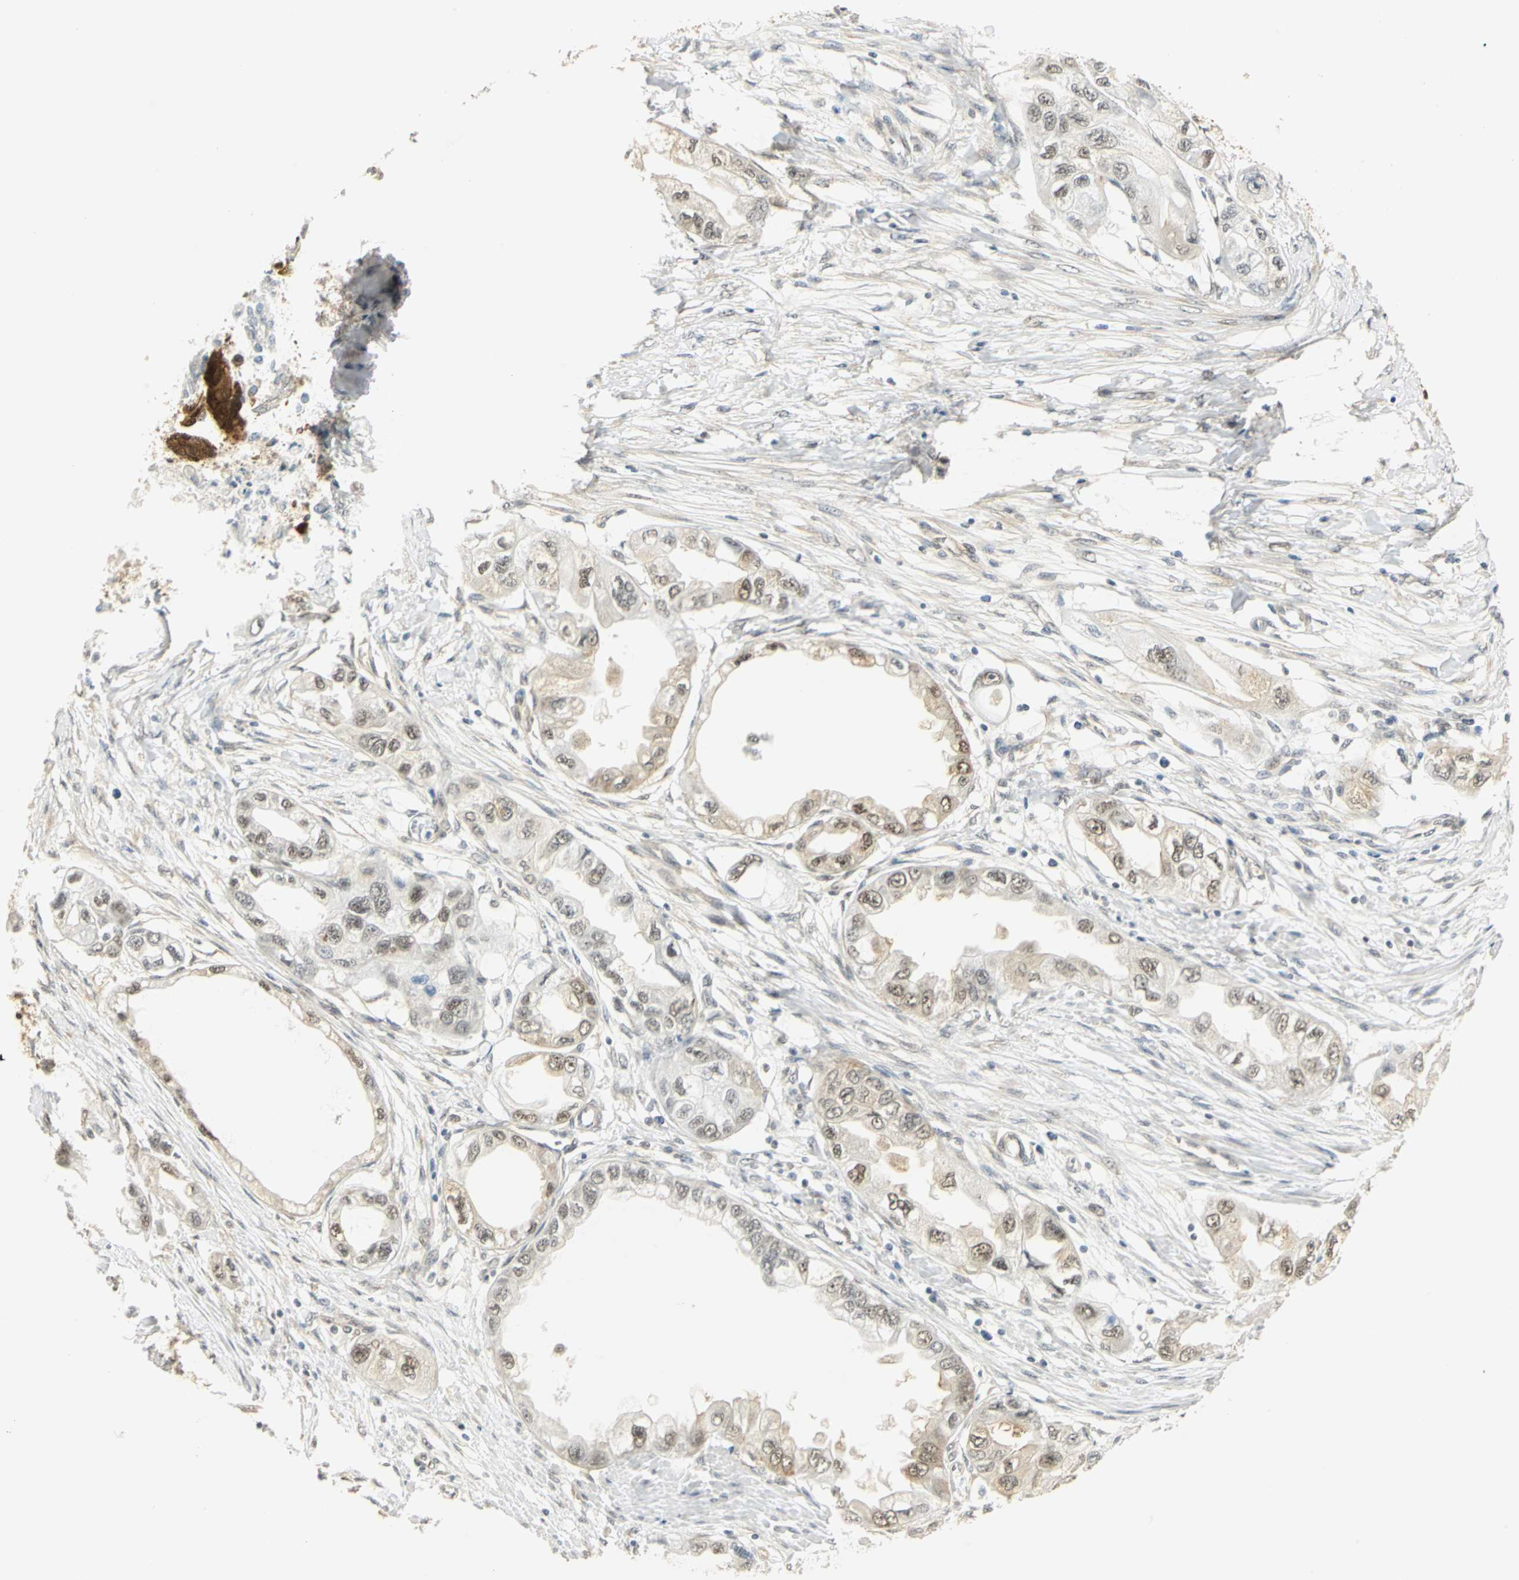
{"staining": {"intensity": "weak", "quantity": "<25%", "location": "cytoplasmic/membranous,nuclear"}, "tissue": "endometrial cancer", "cell_type": "Tumor cells", "image_type": "cancer", "snomed": [{"axis": "morphology", "description": "Adenocarcinoma, NOS"}, {"axis": "topography", "description": "Endometrium"}], "caption": "This is an IHC photomicrograph of human endometrial cancer. There is no expression in tumor cells.", "gene": "DDX5", "patient": {"sex": "female", "age": 67}}